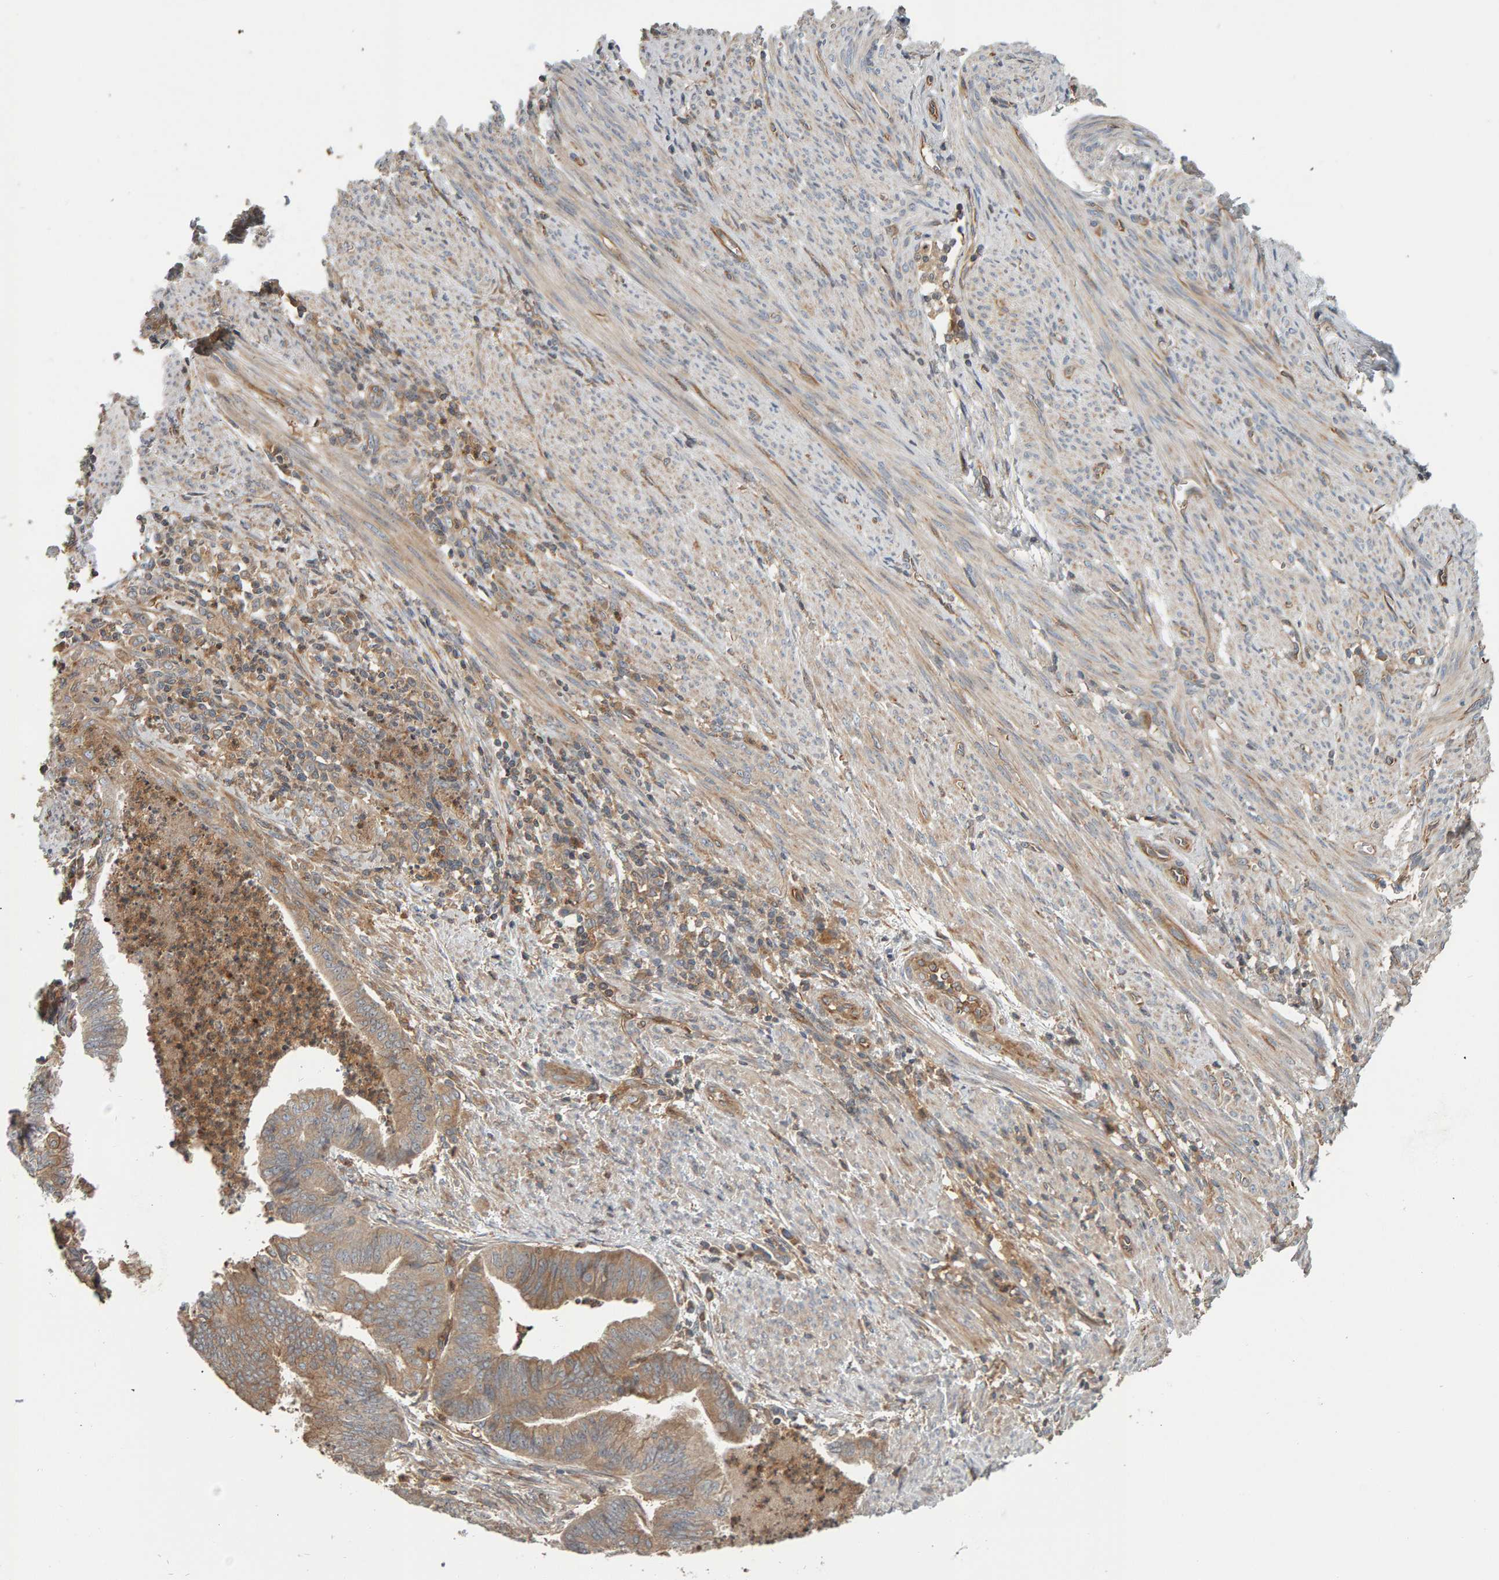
{"staining": {"intensity": "moderate", "quantity": ">75%", "location": "cytoplasmic/membranous"}, "tissue": "endometrial cancer", "cell_type": "Tumor cells", "image_type": "cancer", "snomed": [{"axis": "morphology", "description": "Polyp, NOS"}, {"axis": "morphology", "description": "Adenocarcinoma, NOS"}, {"axis": "morphology", "description": "Adenoma, NOS"}, {"axis": "topography", "description": "Endometrium"}], "caption": "Immunohistochemistry (DAB) staining of endometrial adenocarcinoma displays moderate cytoplasmic/membranous protein positivity in about >75% of tumor cells. (DAB (3,3'-diaminobenzidine) IHC with brightfield microscopy, high magnification).", "gene": "C9orf72", "patient": {"sex": "female", "age": 79}}